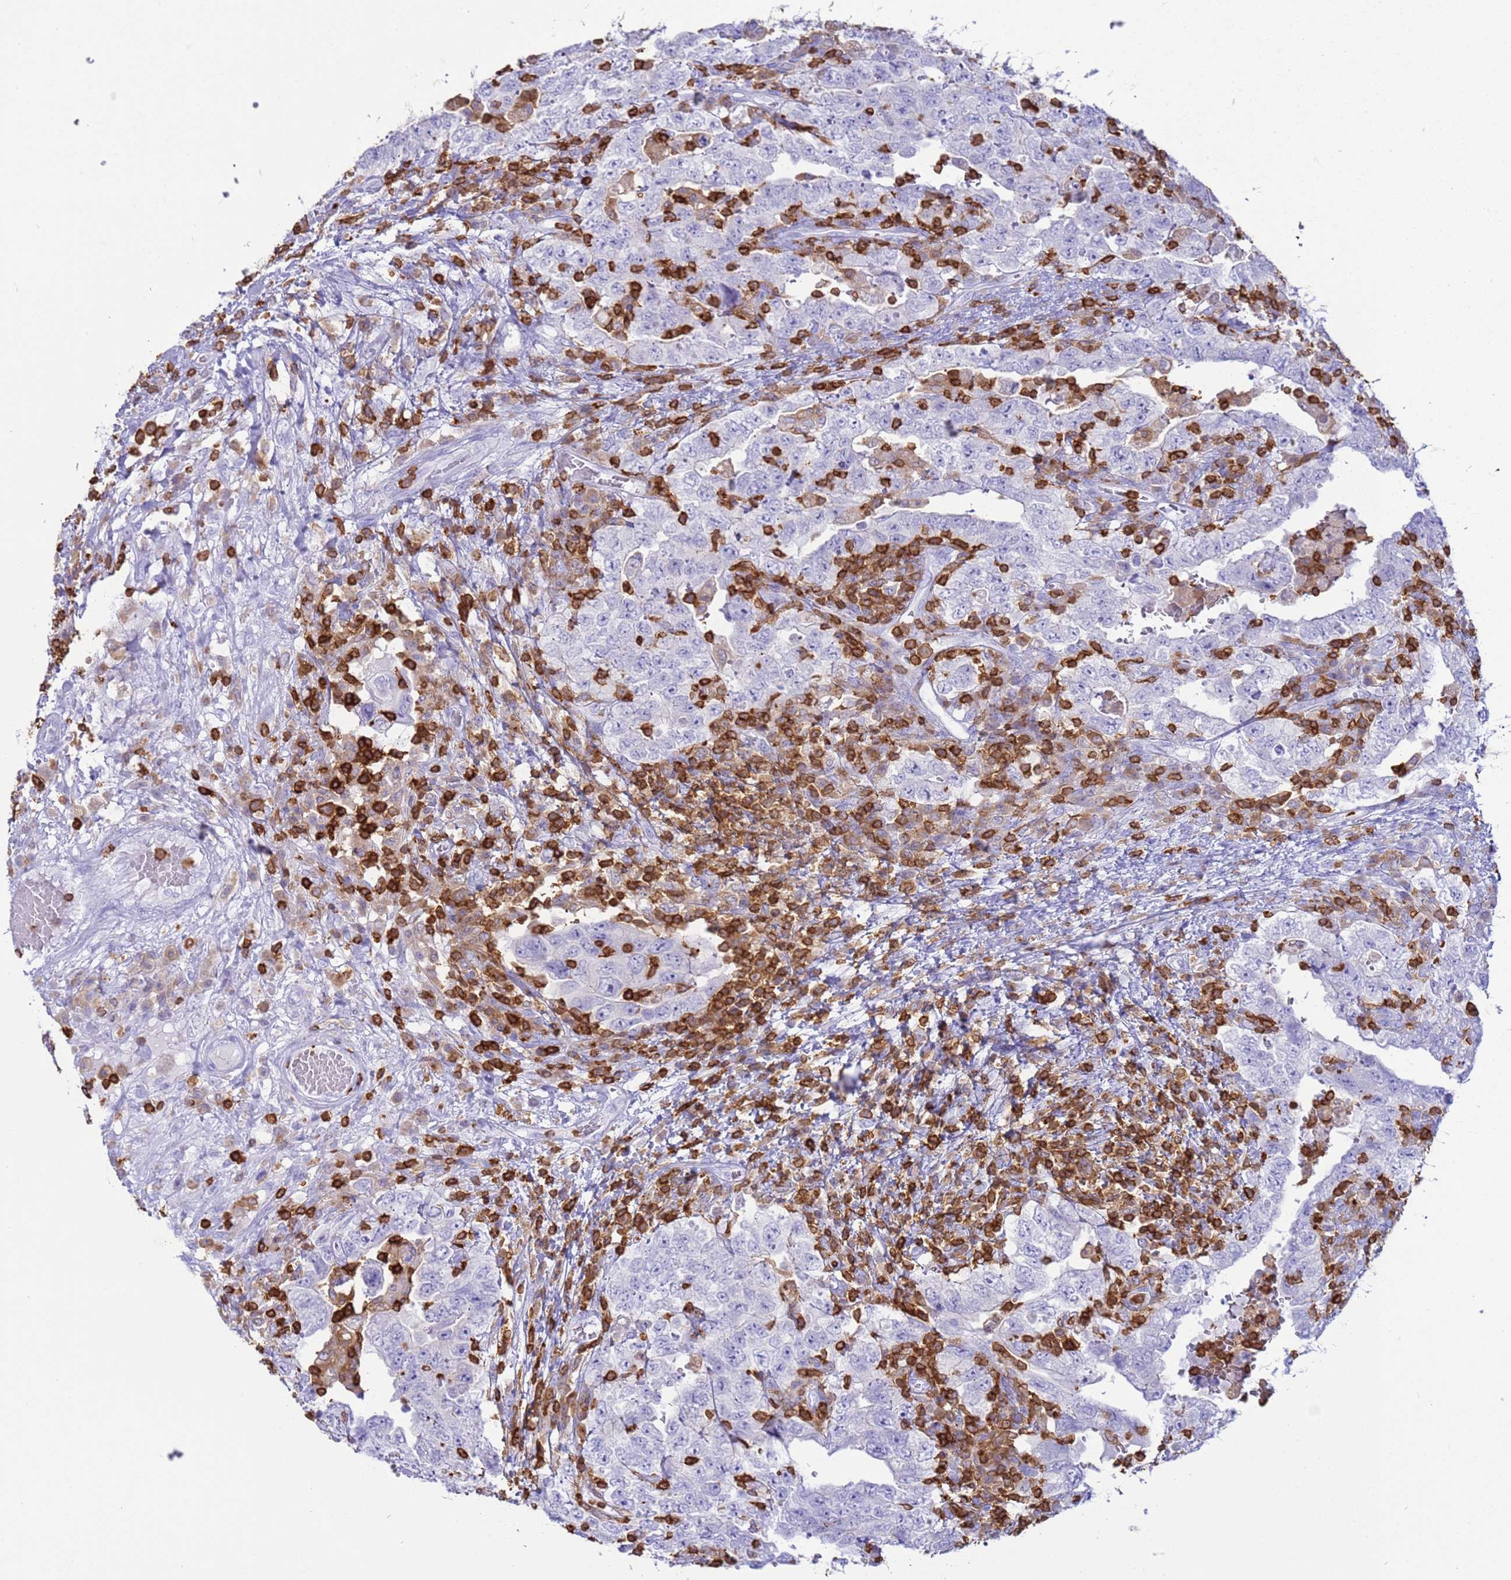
{"staining": {"intensity": "negative", "quantity": "none", "location": "none"}, "tissue": "testis cancer", "cell_type": "Tumor cells", "image_type": "cancer", "snomed": [{"axis": "morphology", "description": "Carcinoma, Embryonal, NOS"}, {"axis": "topography", "description": "Testis"}], "caption": "This is an IHC histopathology image of testis cancer (embryonal carcinoma). There is no expression in tumor cells.", "gene": "IRF5", "patient": {"sex": "male", "age": 26}}